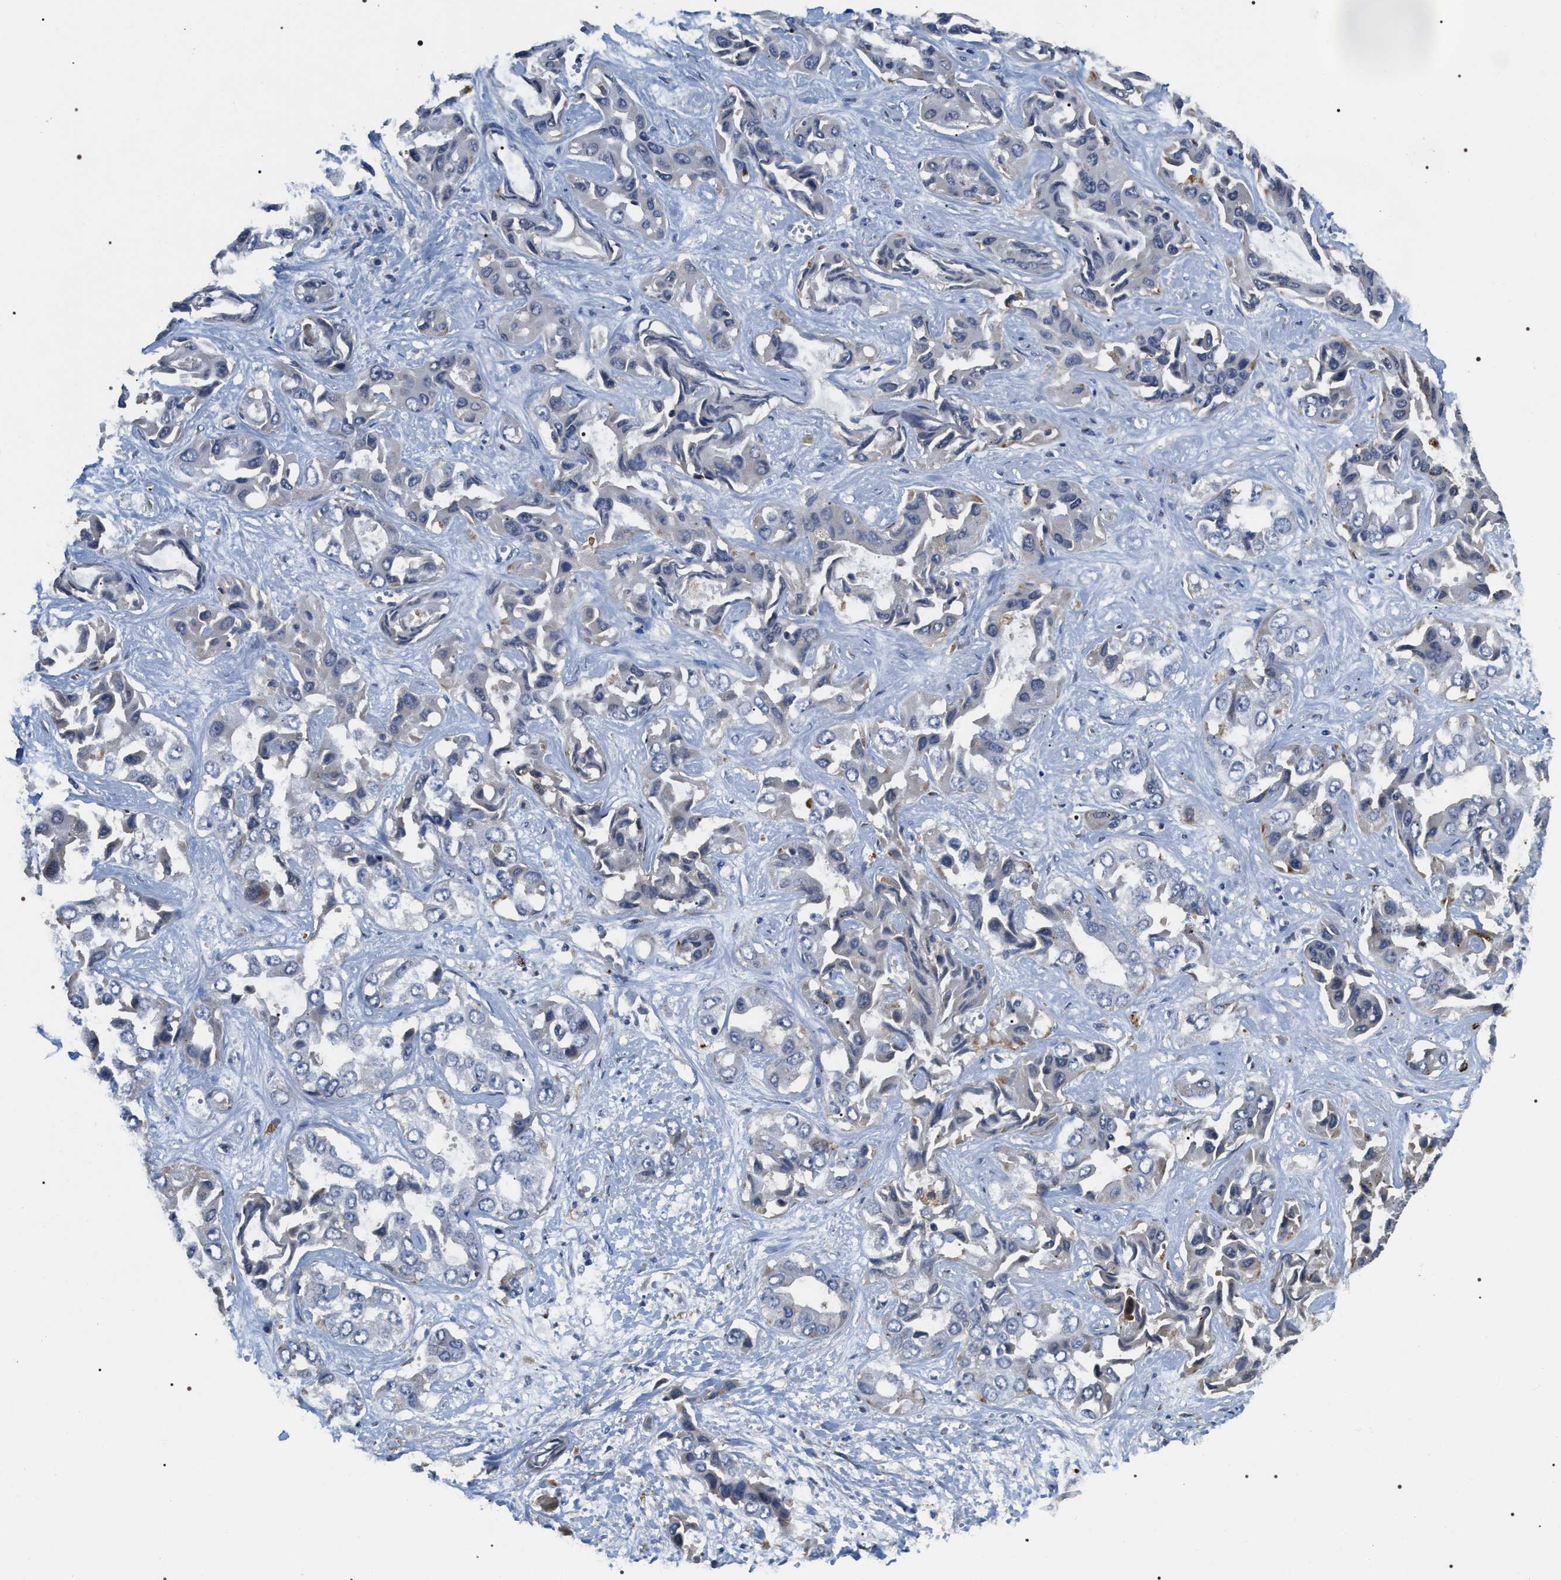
{"staining": {"intensity": "negative", "quantity": "none", "location": "none"}, "tissue": "liver cancer", "cell_type": "Tumor cells", "image_type": "cancer", "snomed": [{"axis": "morphology", "description": "Cholangiocarcinoma"}, {"axis": "topography", "description": "Liver"}], "caption": "The immunohistochemistry photomicrograph has no significant positivity in tumor cells of cholangiocarcinoma (liver) tissue.", "gene": "C7orf25", "patient": {"sex": "female", "age": 52}}